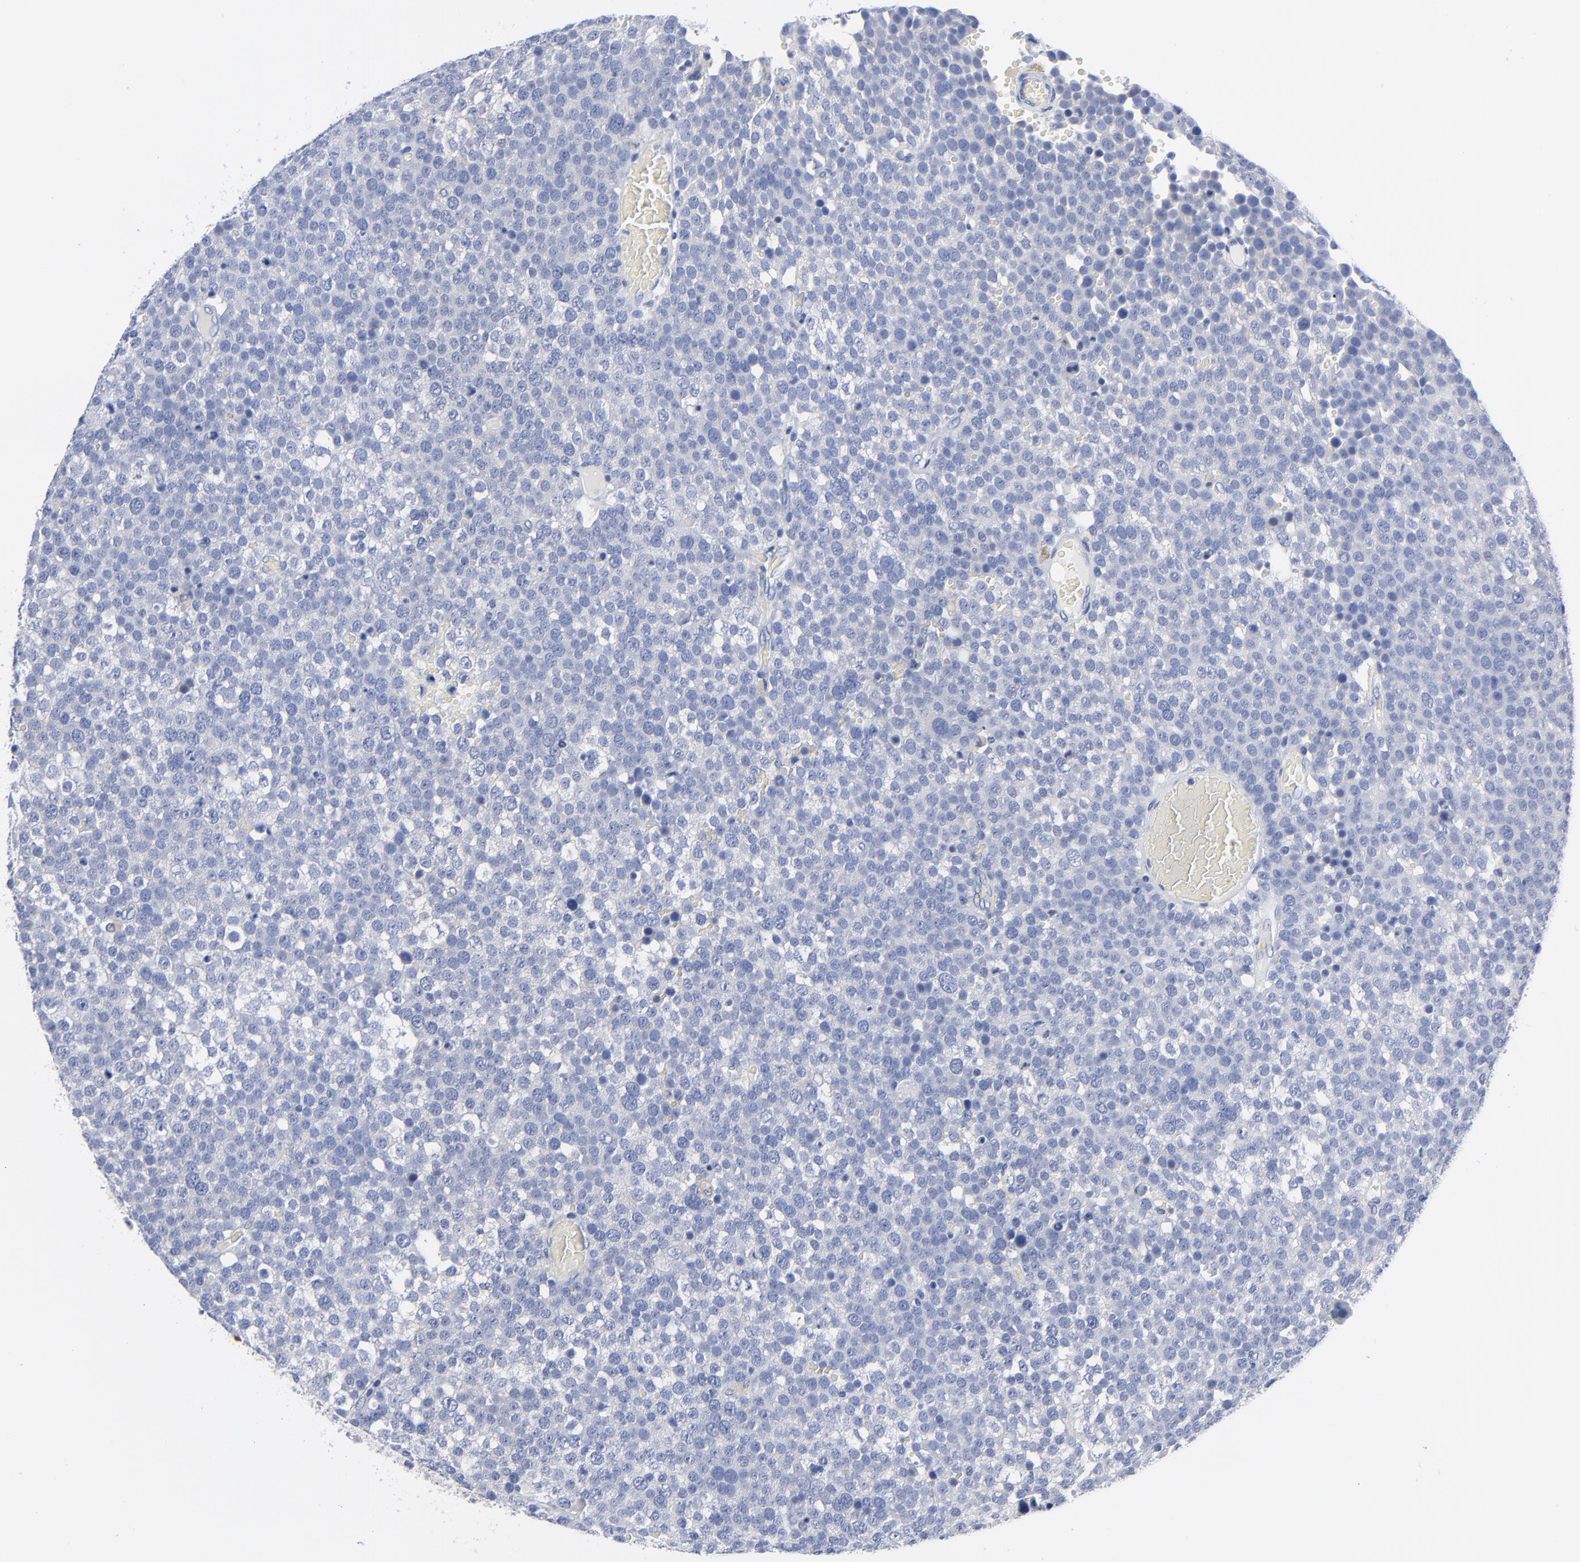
{"staining": {"intensity": "negative", "quantity": "none", "location": "none"}, "tissue": "testis cancer", "cell_type": "Tumor cells", "image_type": "cancer", "snomed": [{"axis": "morphology", "description": "Seminoma, NOS"}, {"axis": "topography", "description": "Testis"}], "caption": "The image displays no significant staining in tumor cells of testis seminoma. The staining is performed using DAB brown chromogen with nuclei counter-stained in using hematoxylin.", "gene": "STAT2", "patient": {"sex": "male", "age": 71}}